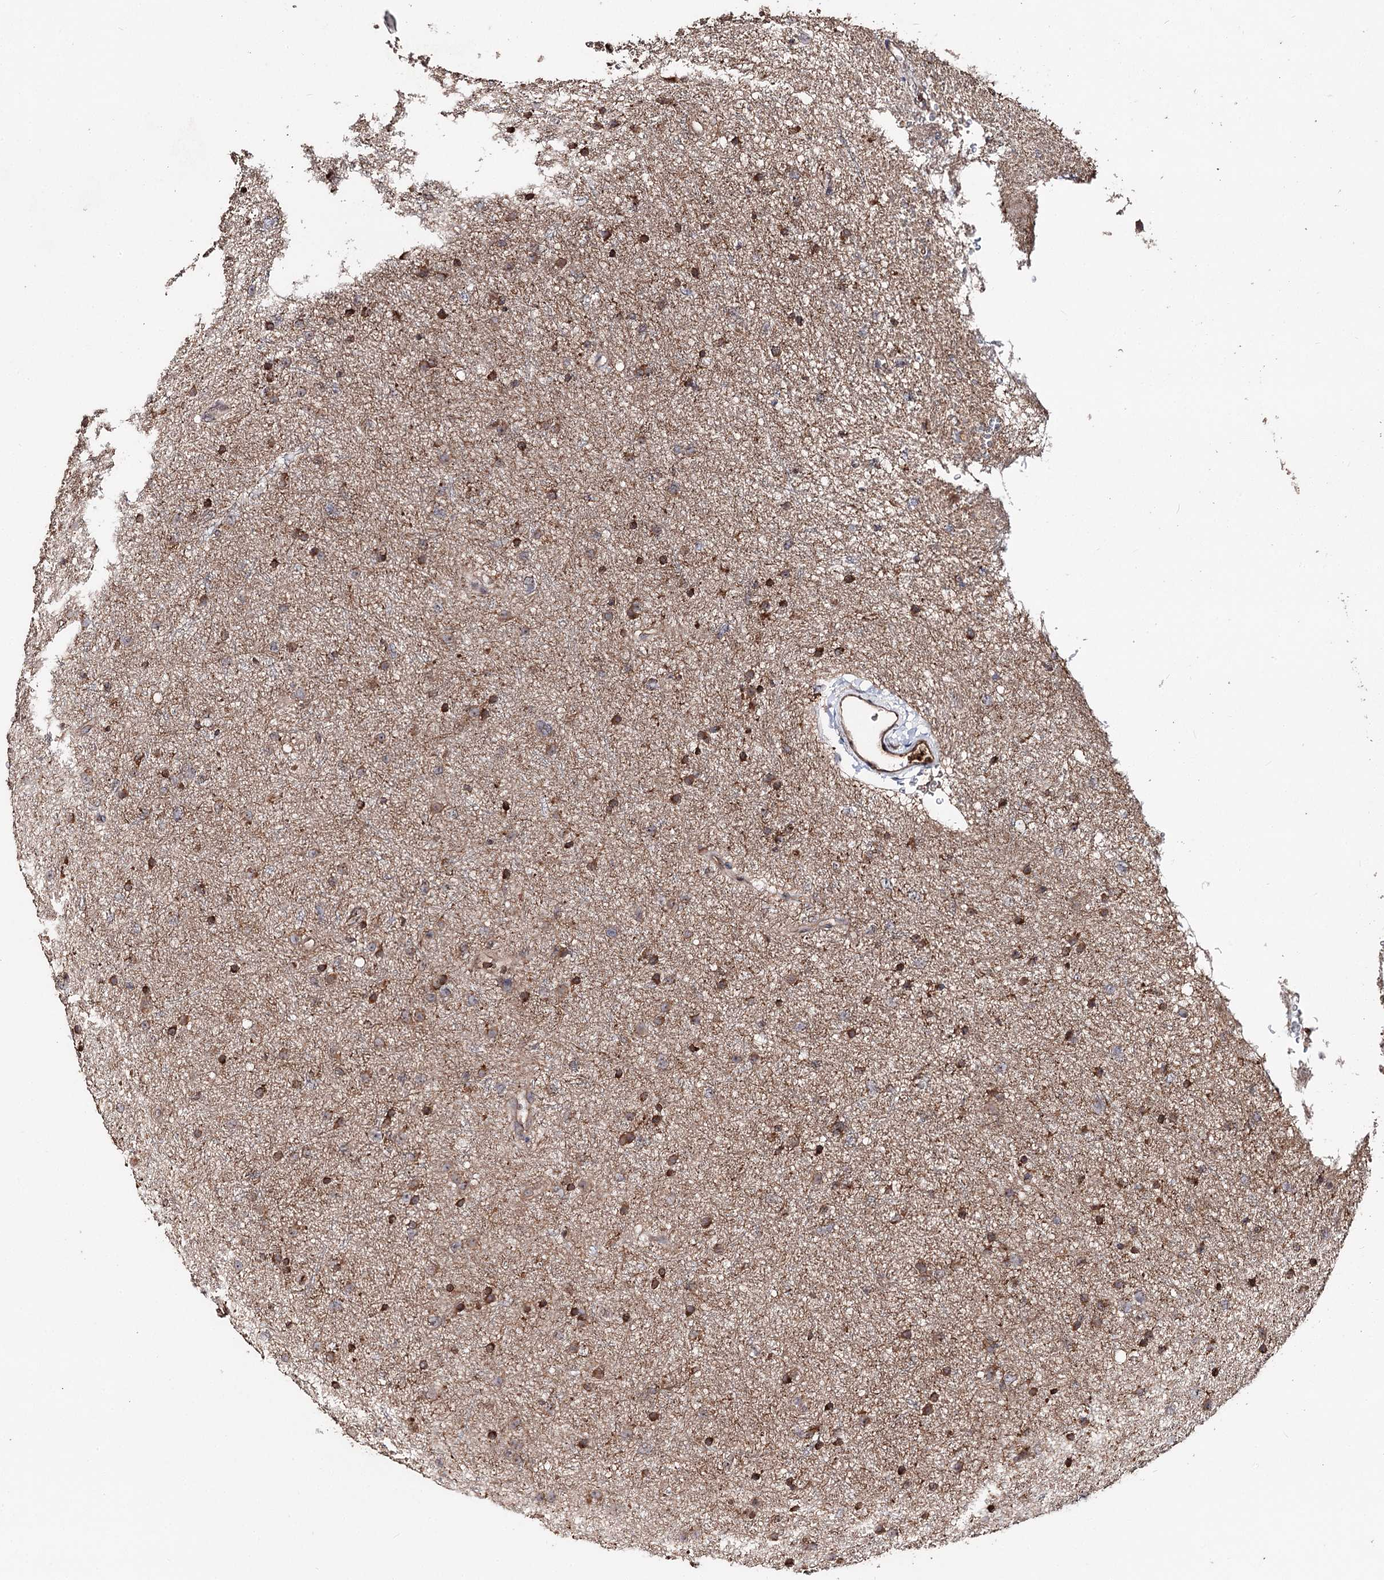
{"staining": {"intensity": "weak", "quantity": ">75%", "location": "cytoplasmic/membranous"}, "tissue": "glioma", "cell_type": "Tumor cells", "image_type": "cancer", "snomed": [{"axis": "morphology", "description": "Glioma, malignant, Low grade"}, {"axis": "topography", "description": "Cerebral cortex"}], "caption": "An immunohistochemistry photomicrograph of neoplastic tissue is shown. Protein staining in brown highlights weak cytoplasmic/membranous positivity in malignant glioma (low-grade) within tumor cells.", "gene": "FAM53B", "patient": {"sex": "female", "age": 39}}